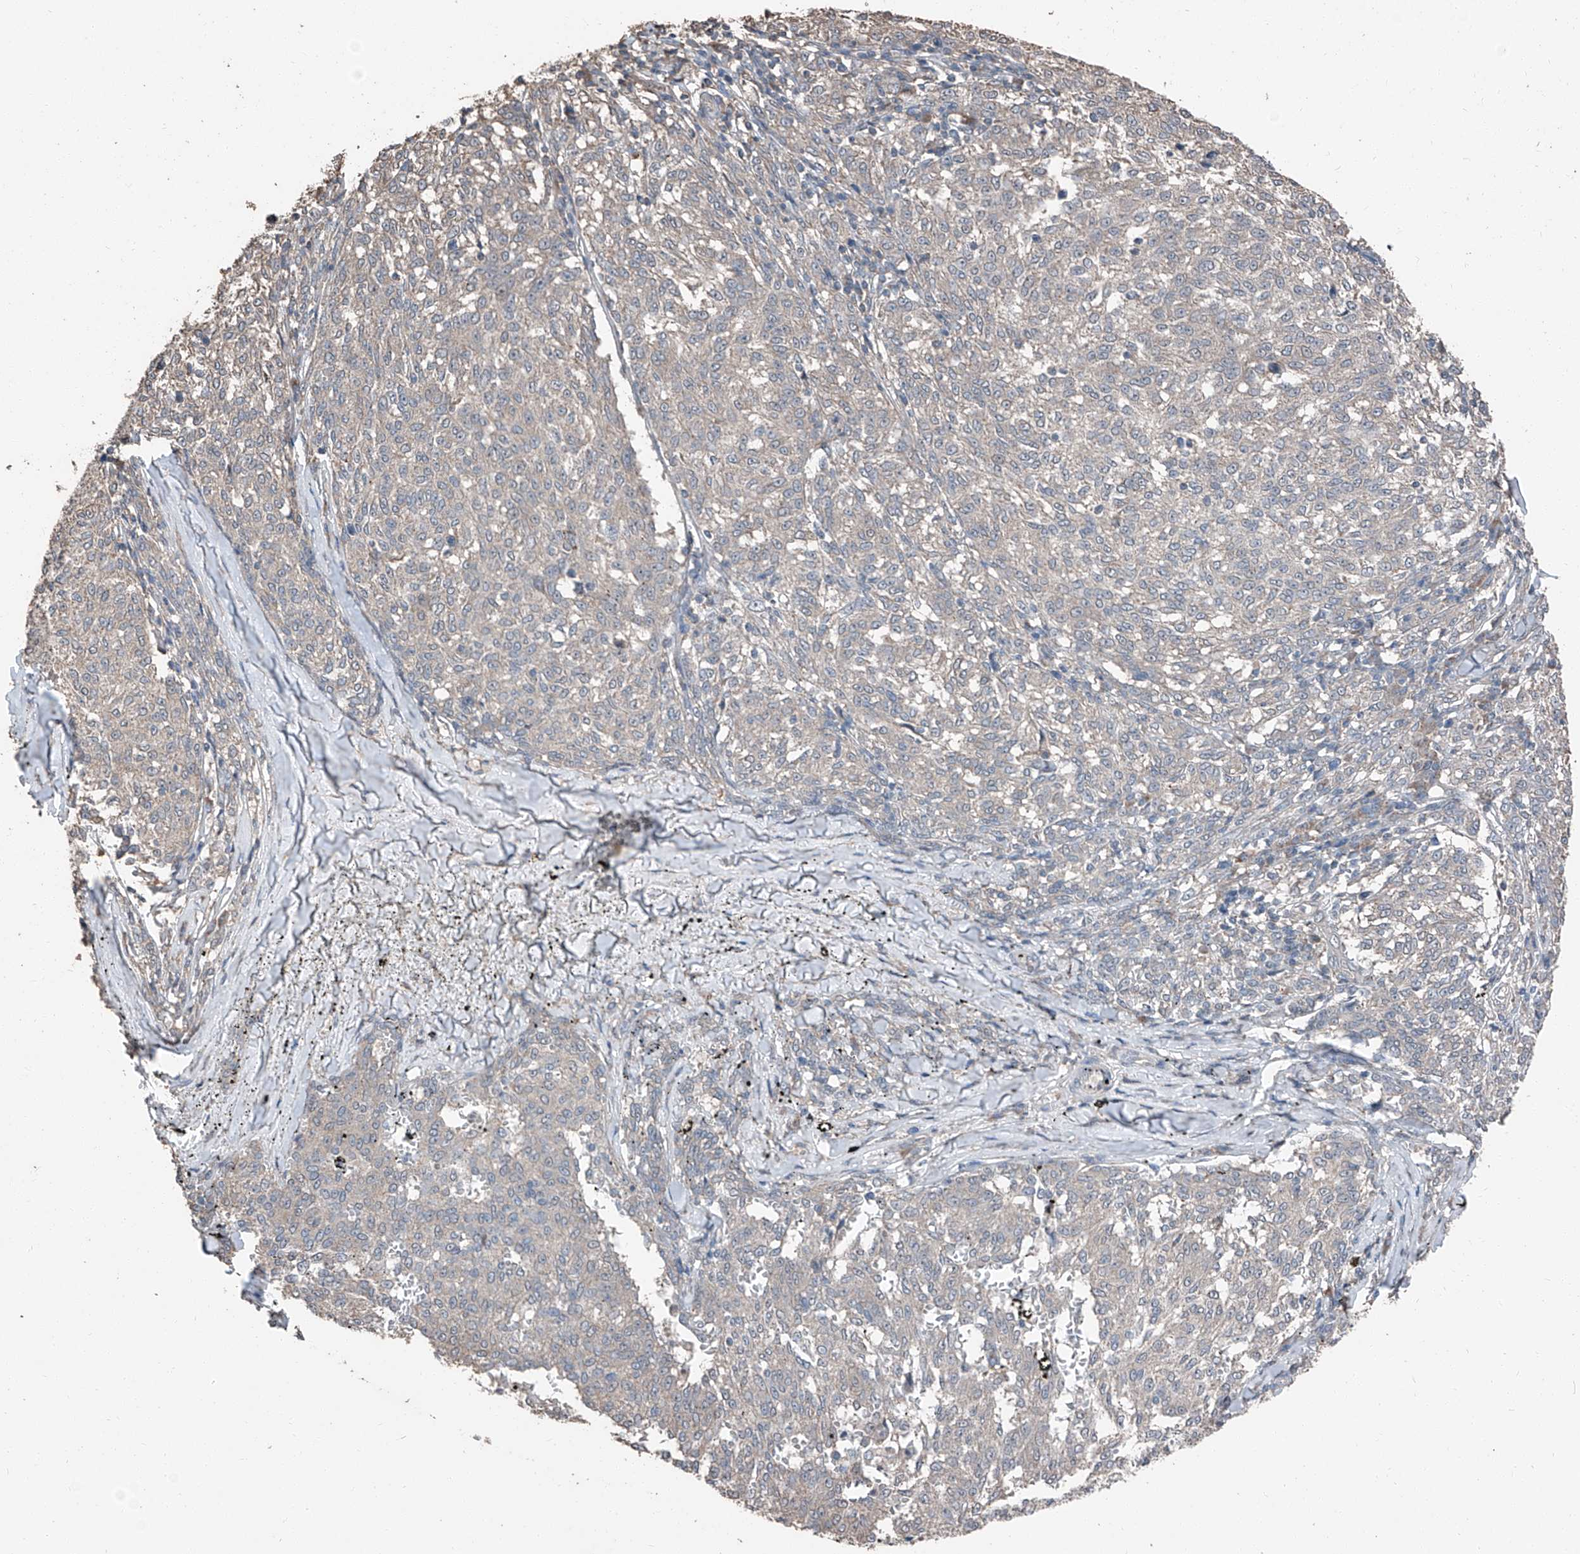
{"staining": {"intensity": "negative", "quantity": "none", "location": "none"}, "tissue": "melanoma", "cell_type": "Tumor cells", "image_type": "cancer", "snomed": [{"axis": "morphology", "description": "Malignant melanoma, NOS"}, {"axis": "topography", "description": "Skin"}], "caption": "High magnification brightfield microscopy of melanoma stained with DAB (3,3'-diaminobenzidine) (brown) and counterstained with hematoxylin (blue): tumor cells show no significant positivity.", "gene": "MAMLD1", "patient": {"sex": "female", "age": 72}}